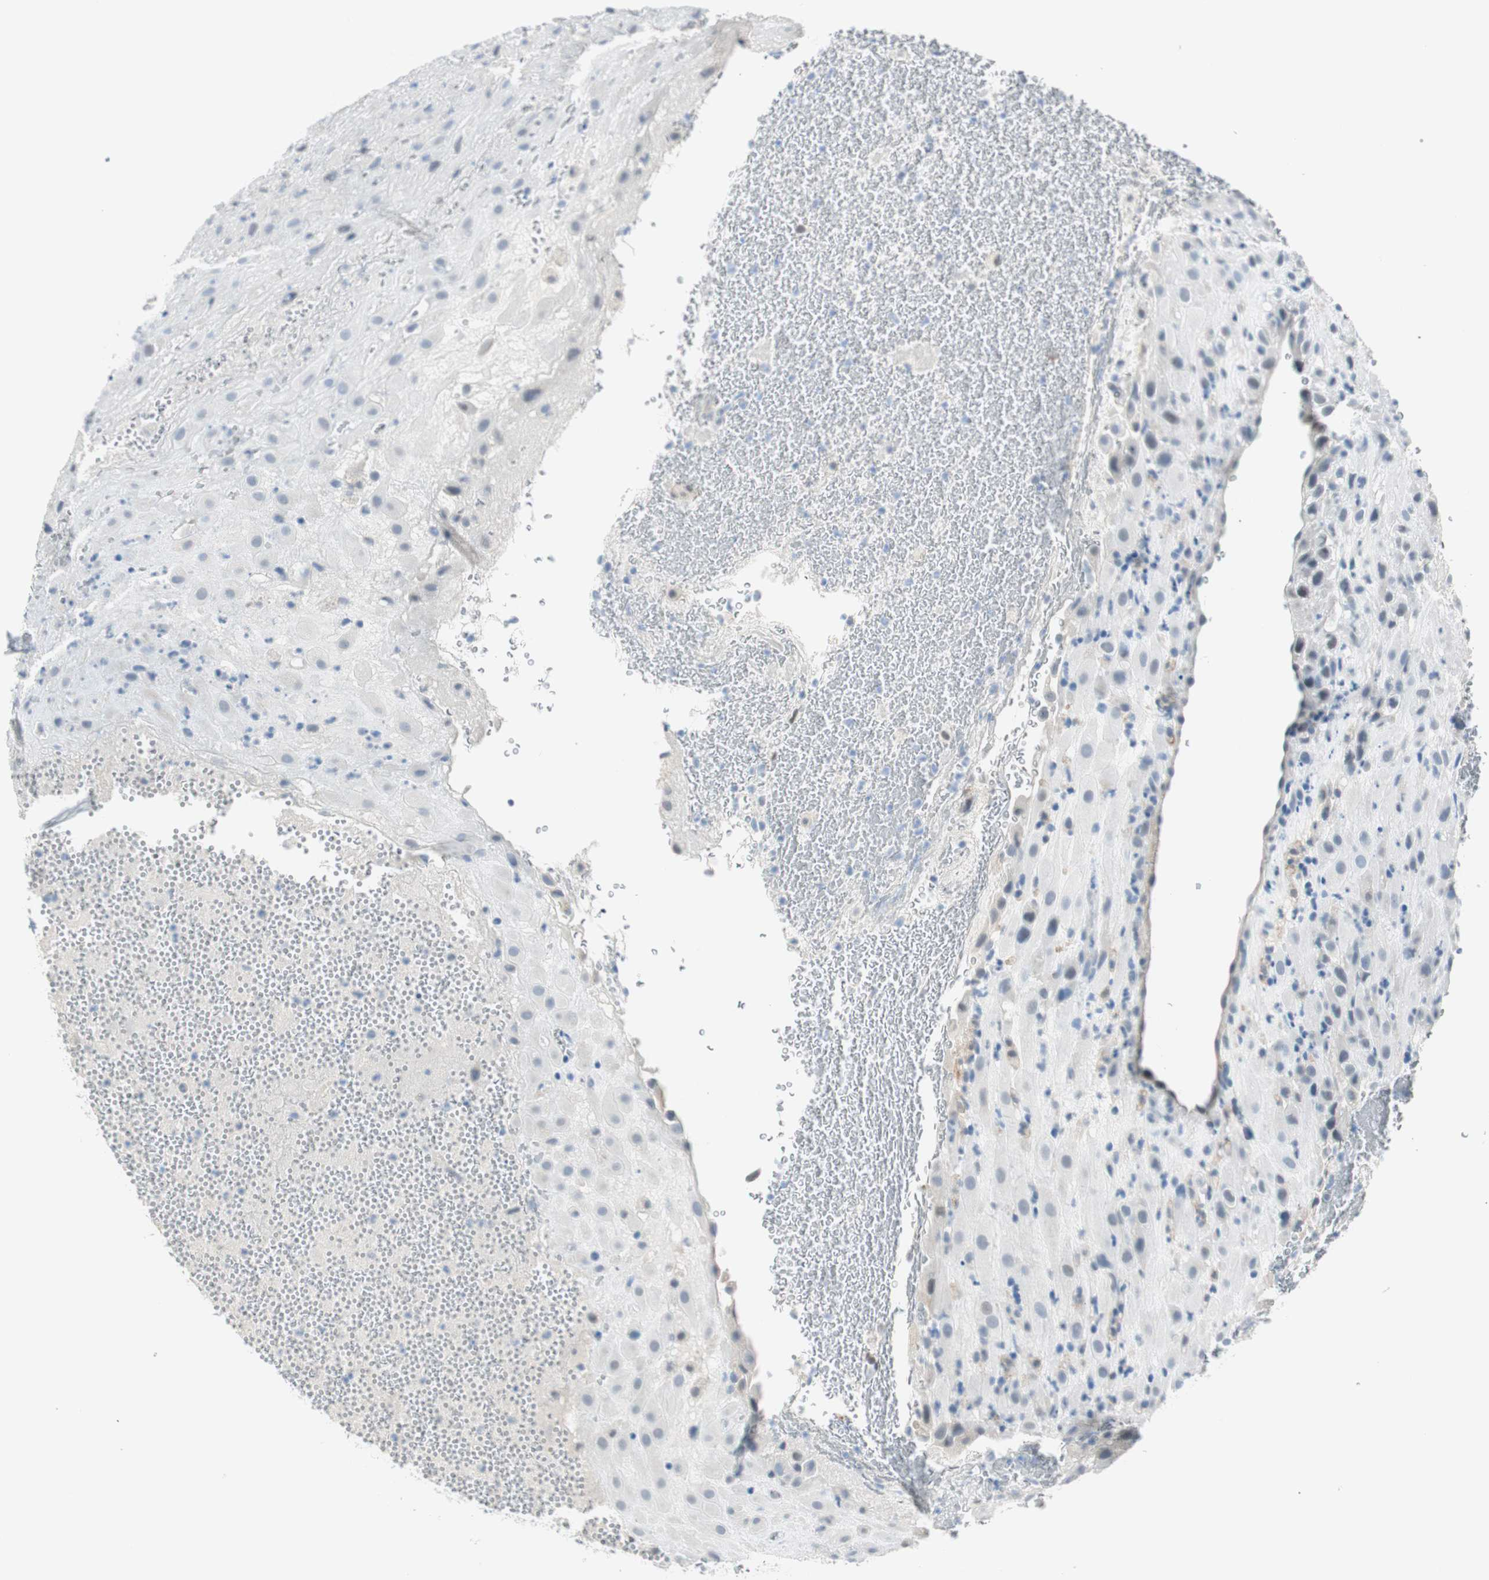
{"staining": {"intensity": "negative", "quantity": "none", "location": "none"}, "tissue": "placenta", "cell_type": "Decidual cells", "image_type": "normal", "snomed": [{"axis": "morphology", "description": "Normal tissue, NOS"}, {"axis": "topography", "description": "Placenta"}], "caption": "This is a image of IHC staining of normal placenta, which shows no positivity in decidual cells.", "gene": "MLLT10", "patient": {"sex": "female", "age": 19}}